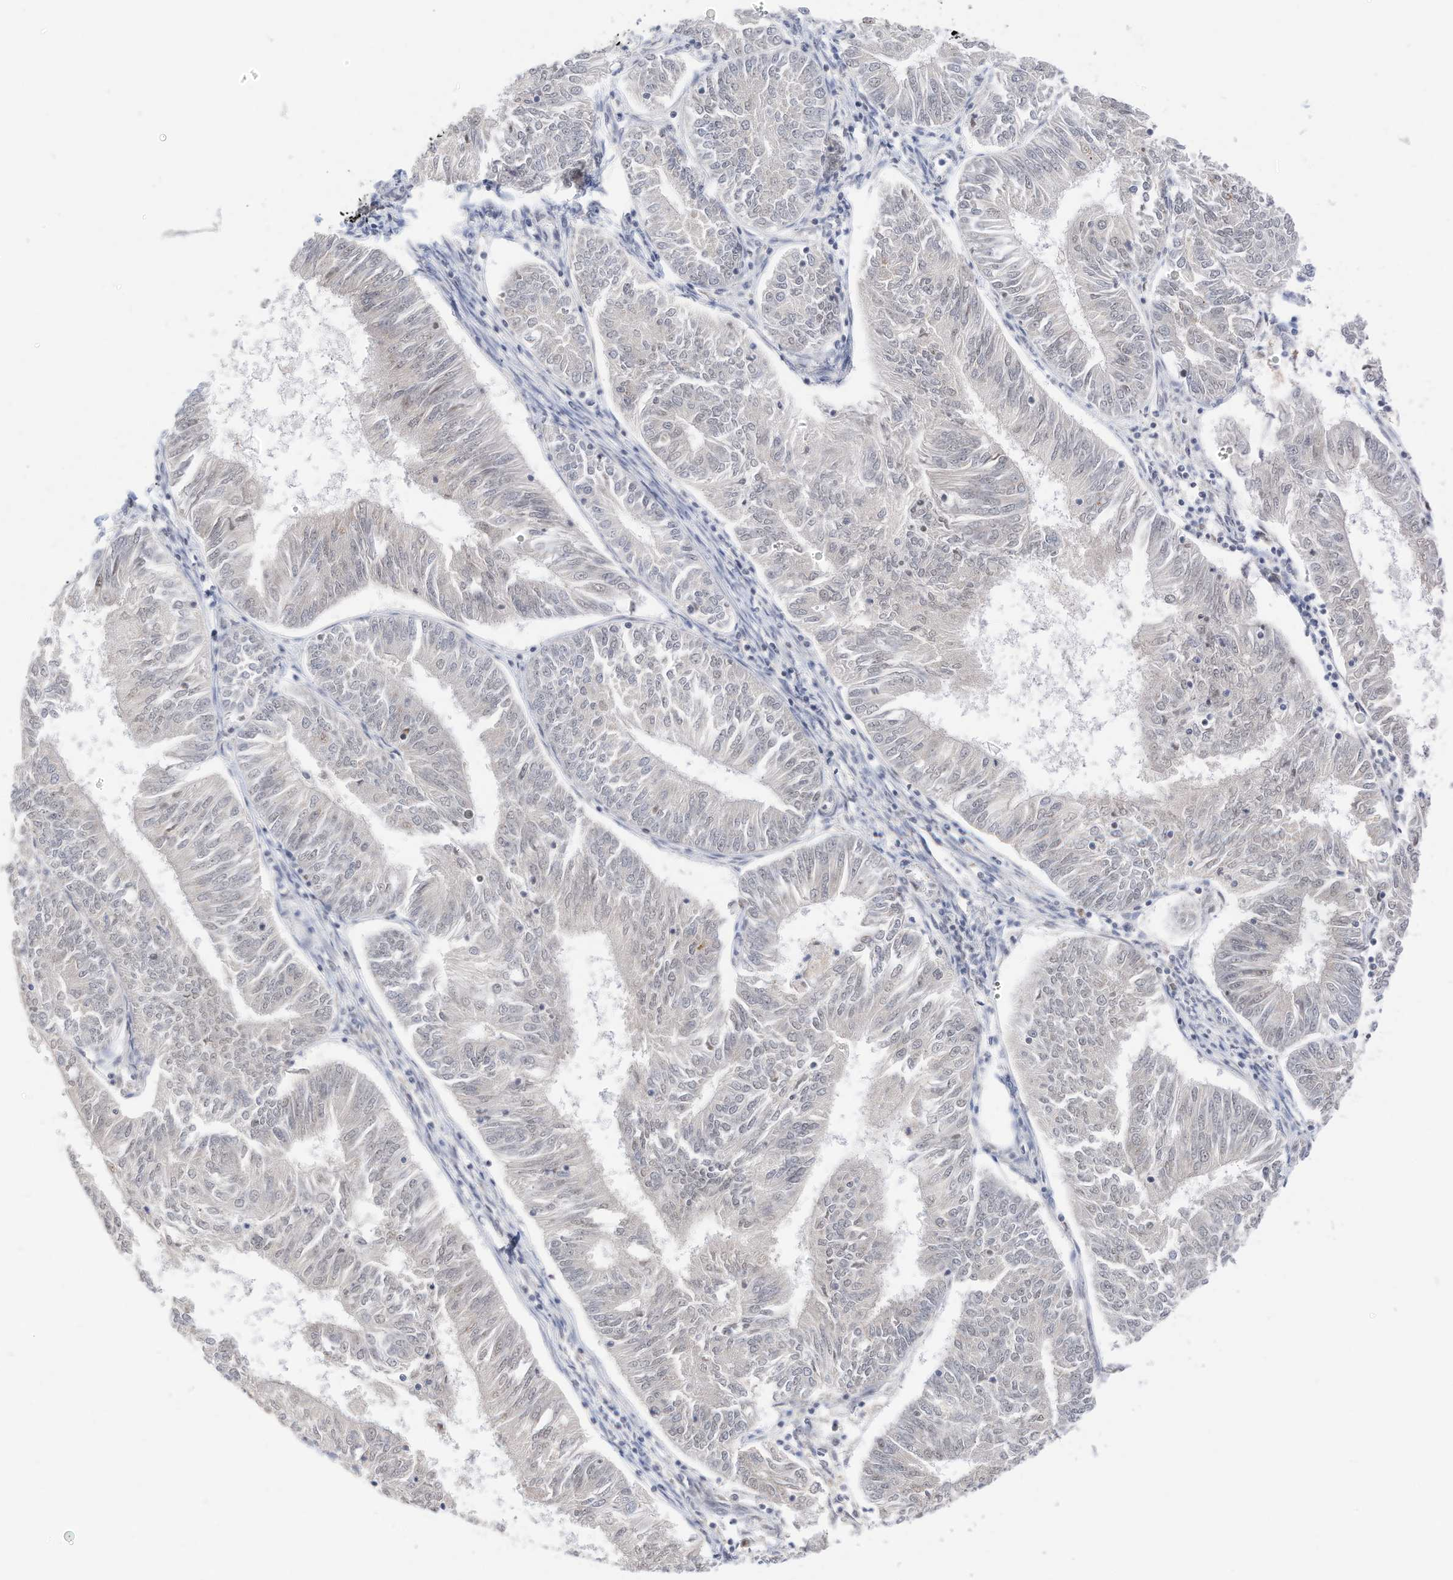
{"staining": {"intensity": "negative", "quantity": "none", "location": "none"}, "tissue": "endometrial cancer", "cell_type": "Tumor cells", "image_type": "cancer", "snomed": [{"axis": "morphology", "description": "Adenocarcinoma, NOS"}, {"axis": "topography", "description": "Endometrium"}], "caption": "Protein analysis of endometrial cancer (adenocarcinoma) exhibits no significant expression in tumor cells.", "gene": "OGT", "patient": {"sex": "female", "age": 58}}